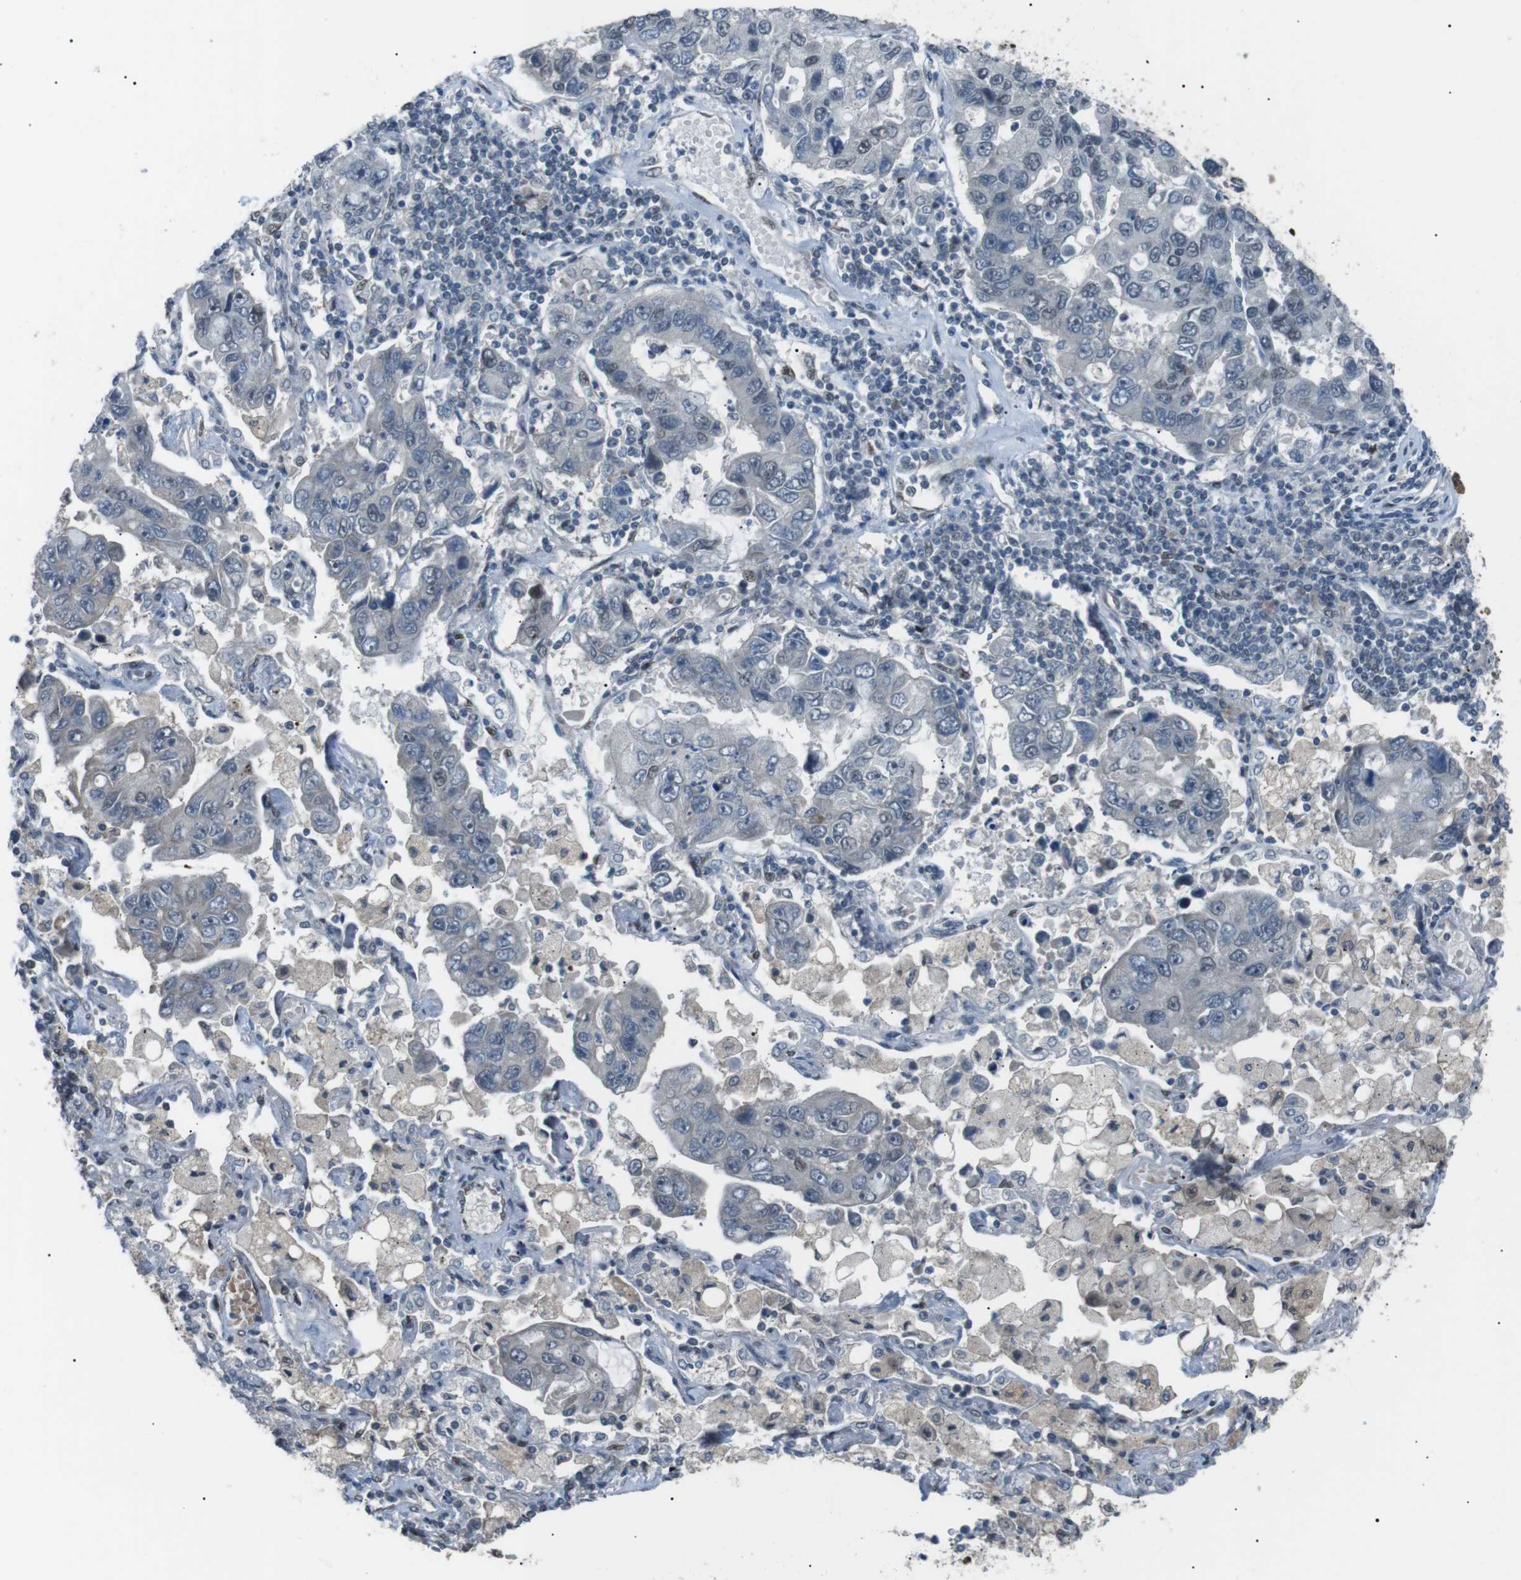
{"staining": {"intensity": "negative", "quantity": "none", "location": "none"}, "tissue": "lung cancer", "cell_type": "Tumor cells", "image_type": "cancer", "snomed": [{"axis": "morphology", "description": "Adenocarcinoma, NOS"}, {"axis": "topography", "description": "Lung"}], "caption": "DAB immunohistochemical staining of adenocarcinoma (lung) demonstrates no significant staining in tumor cells.", "gene": "SRPK2", "patient": {"sex": "male", "age": 64}}